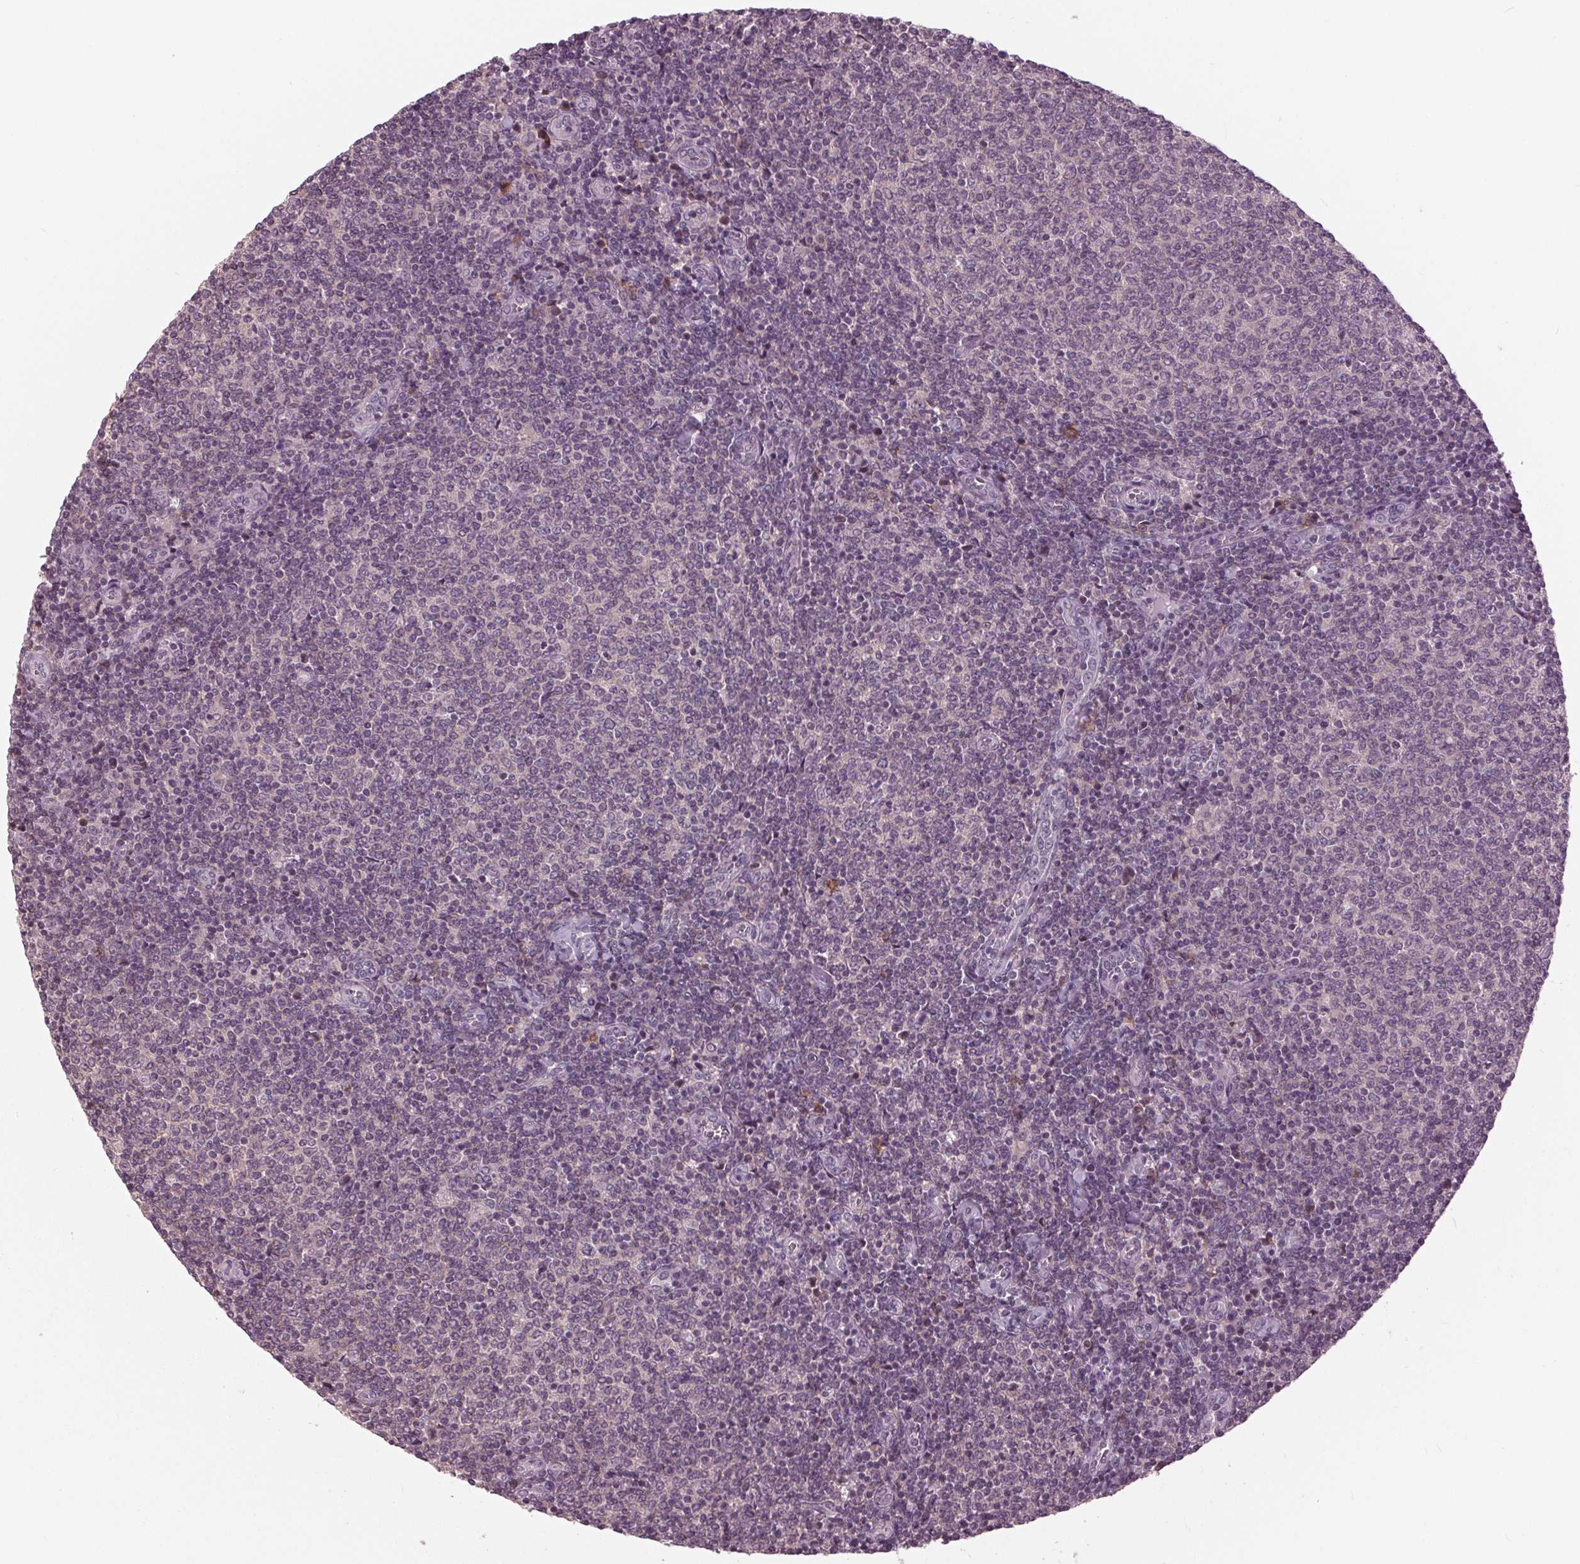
{"staining": {"intensity": "negative", "quantity": "none", "location": "none"}, "tissue": "lymphoma", "cell_type": "Tumor cells", "image_type": "cancer", "snomed": [{"axis": "morphology", "description": "Malignant lymphoma, non-Hodgkin's type, Low grade"}, {"axis": "topography", "description": "Lymph node"}], "caption": "Image shows no protein positivity in tumor cells of lymphoma tissue.", "gene": "SIGLEC6", "patient": {"sex": "male", "age": 52}}